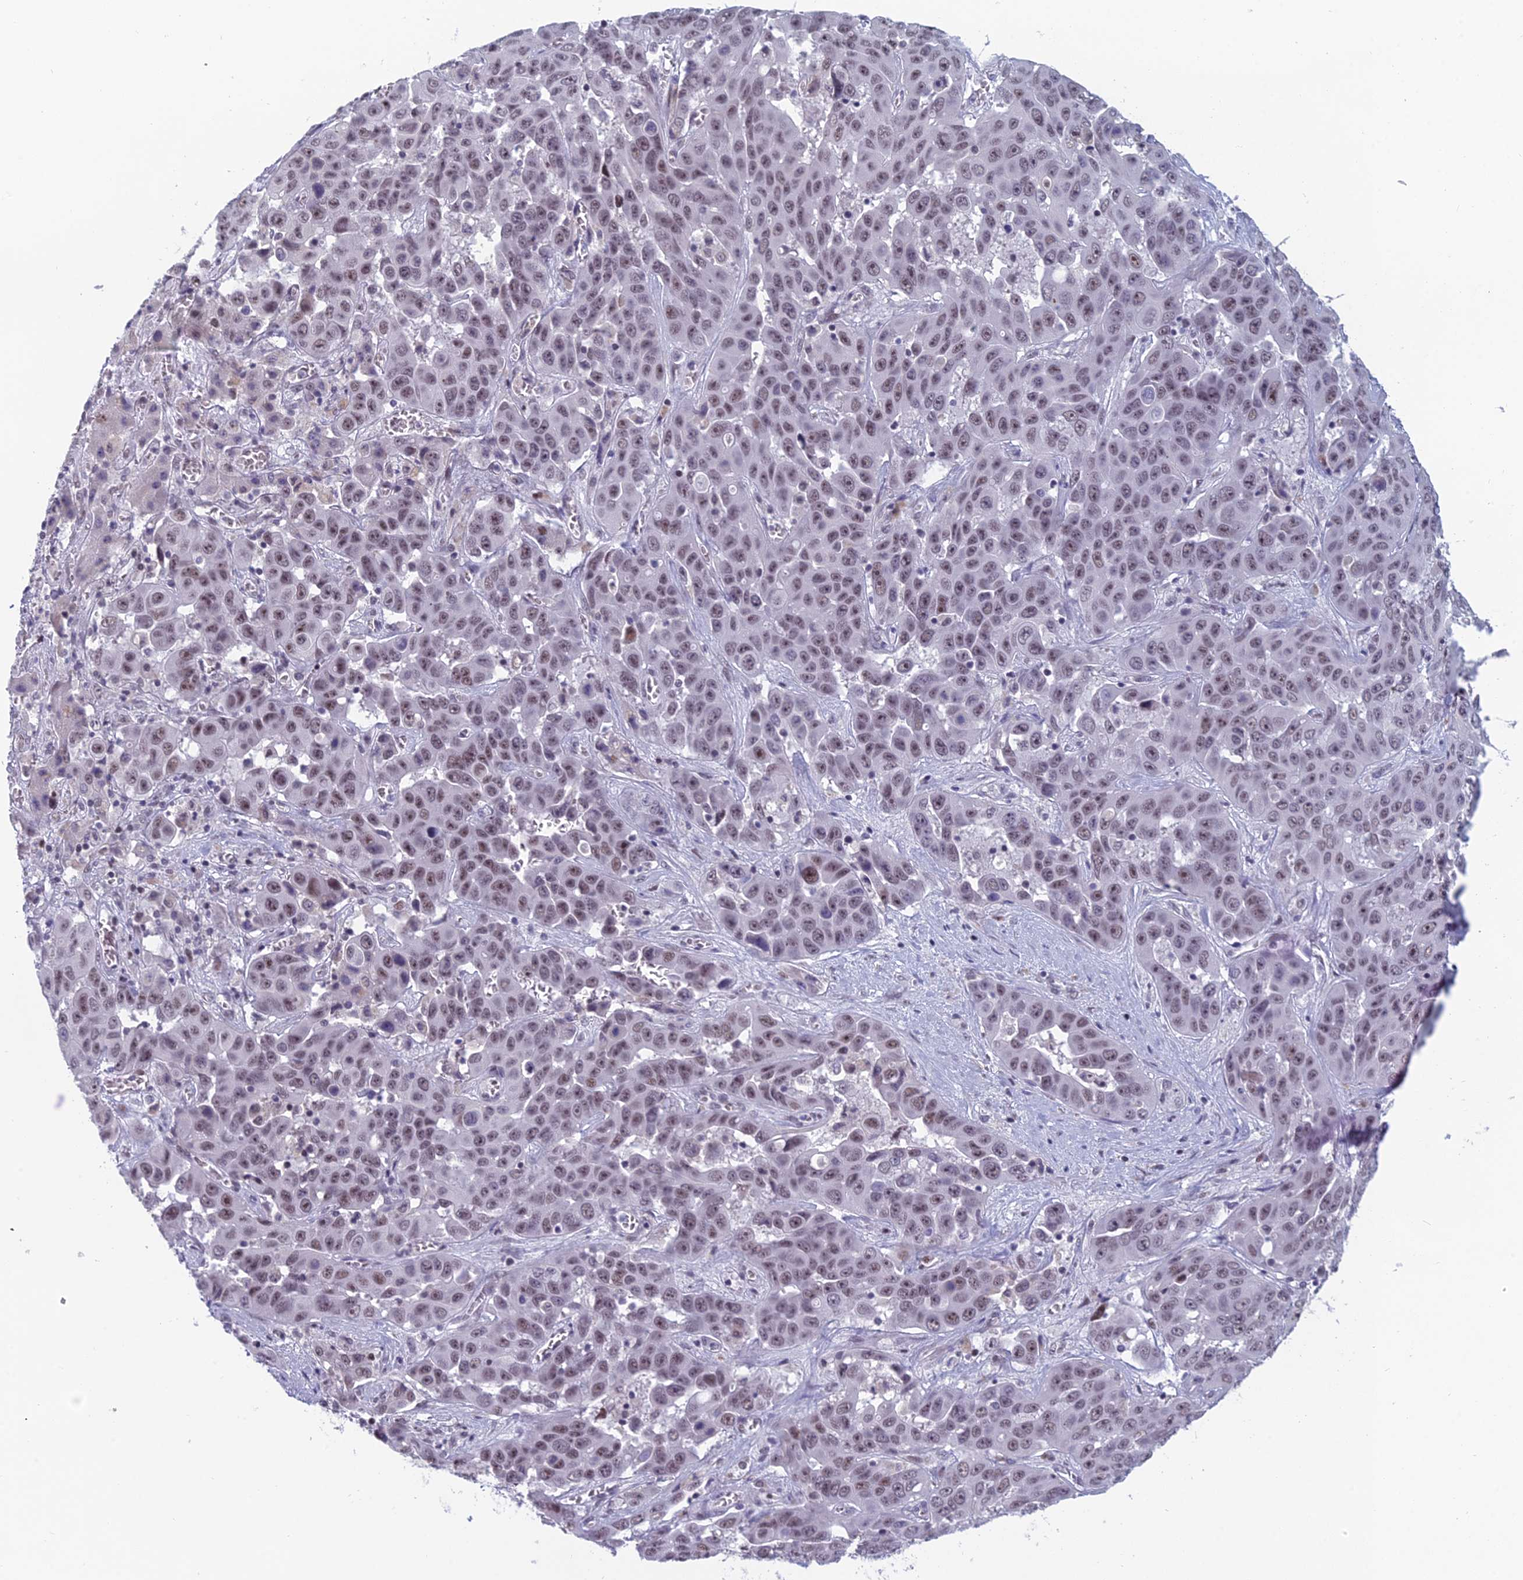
{"staining": {"intensity": "weak", "quantity": "25%-75%", "location": "nuclear"}, "tissue": "liver cancer", "cell_type": "Tumor cells", "image_type": "cancer", "snomed": [{"axis": "morphology", "description": "Cholangiocarcinoma"}, {"axis": "topography", "description": "Liver"}], "caption": "A photomicrograph showing weak nuclear staining in approximately 25%-75% of tumor cells in liver cancer (cholangiocarcinoma), as visualized by brown immunohistochemical staining.", "gene": "RGS17", "patient": {"sex": "female", "age": 52}}